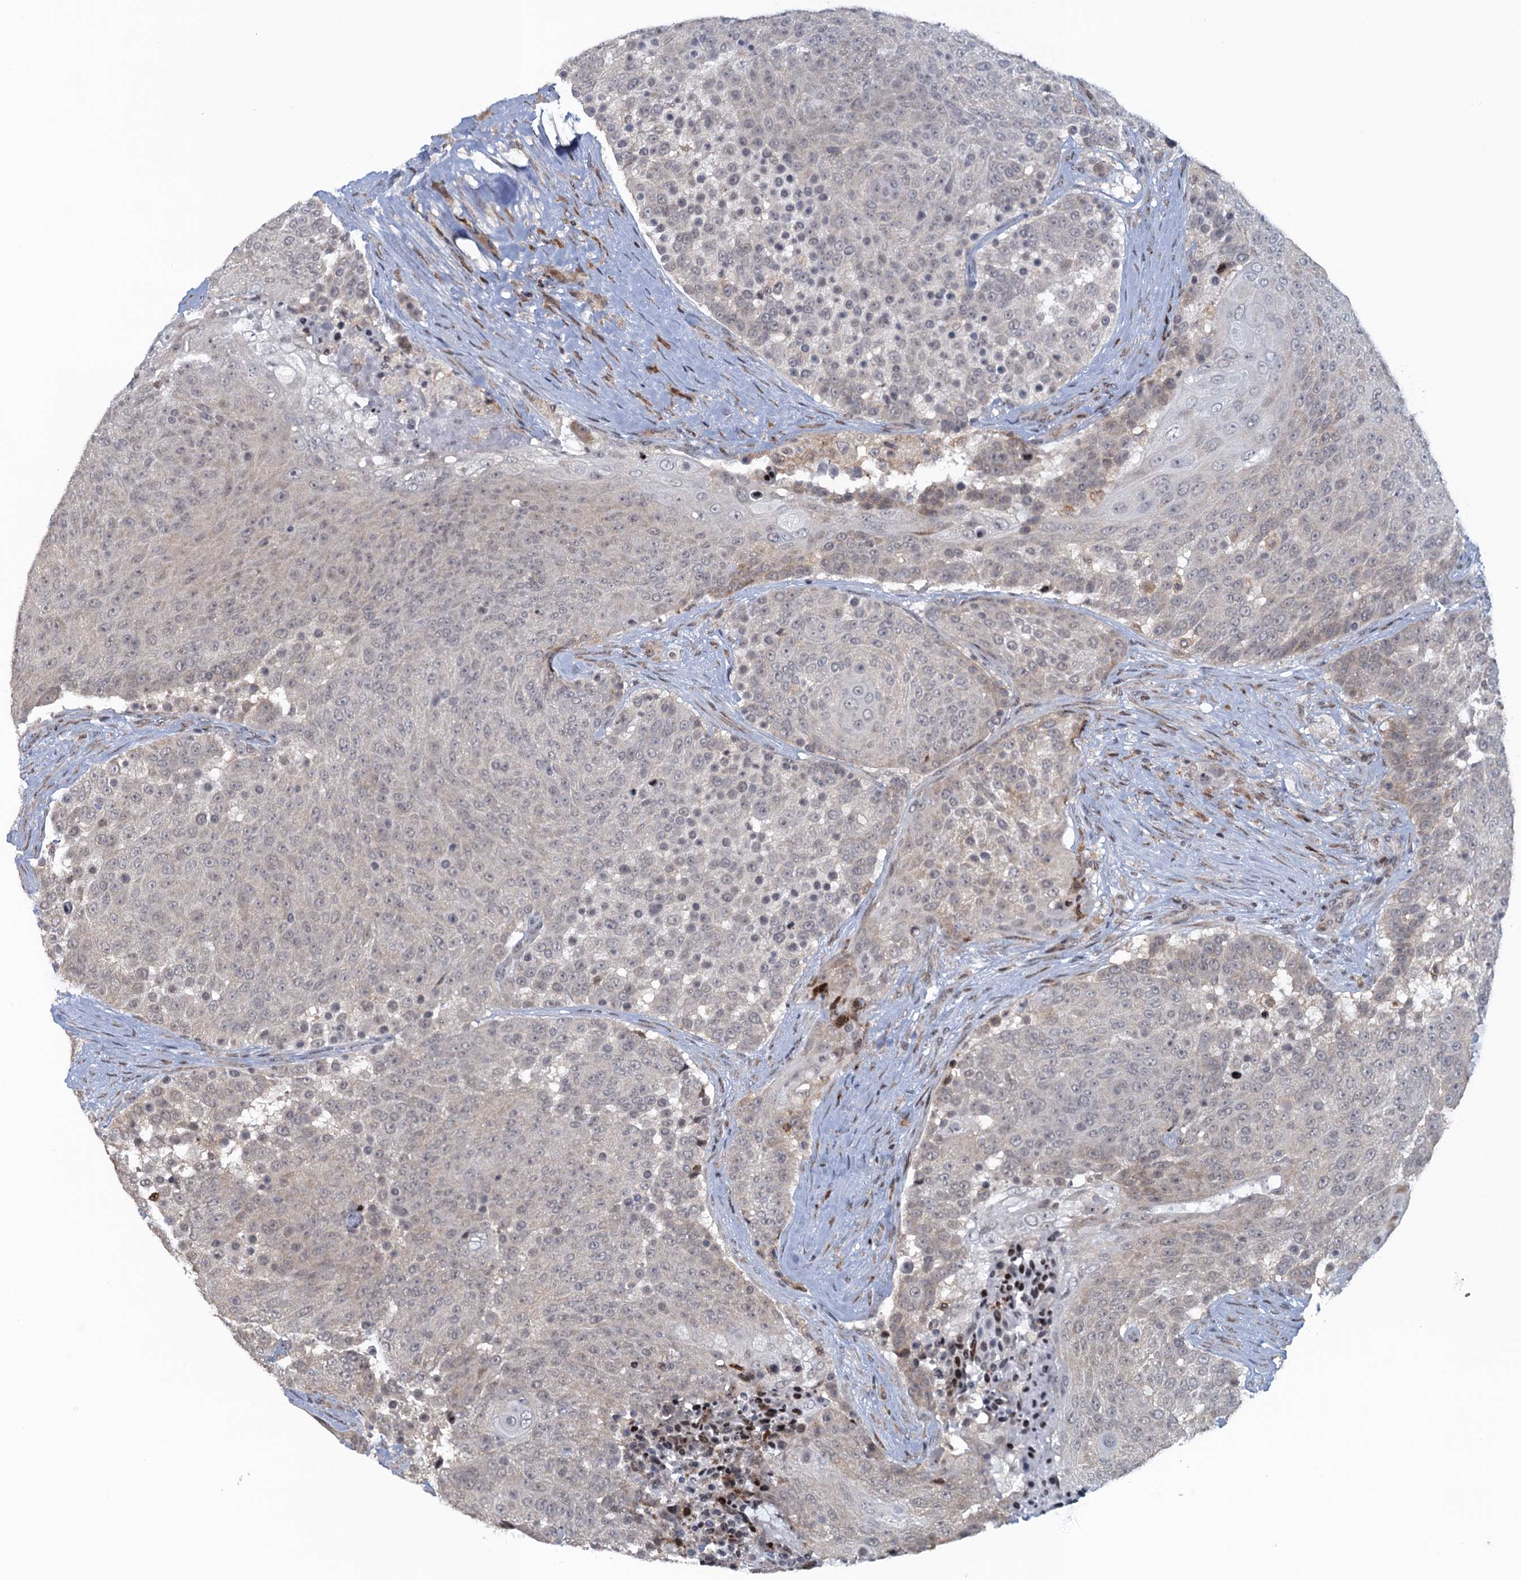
{"staining": {"intensity": "negative", "quantity": "none", "location": "none"}, "tissue": "urothelial cancer", "cell_type": "Tumor cells", "image_type": "cancer", "snomed": [{"axis": "morphology", "description": "Urothelial carcinoma, High grade"}, {"axis": "topography", "description": "Urinary bladder"}], "caption": "The micrograph displays no staining of tumor cells in urothelial cancer. (DAB immunohistochemistry with hematoxylin counter stain).", "gene": "FYB1", "patient": {"sex": "female", "age": 63}}